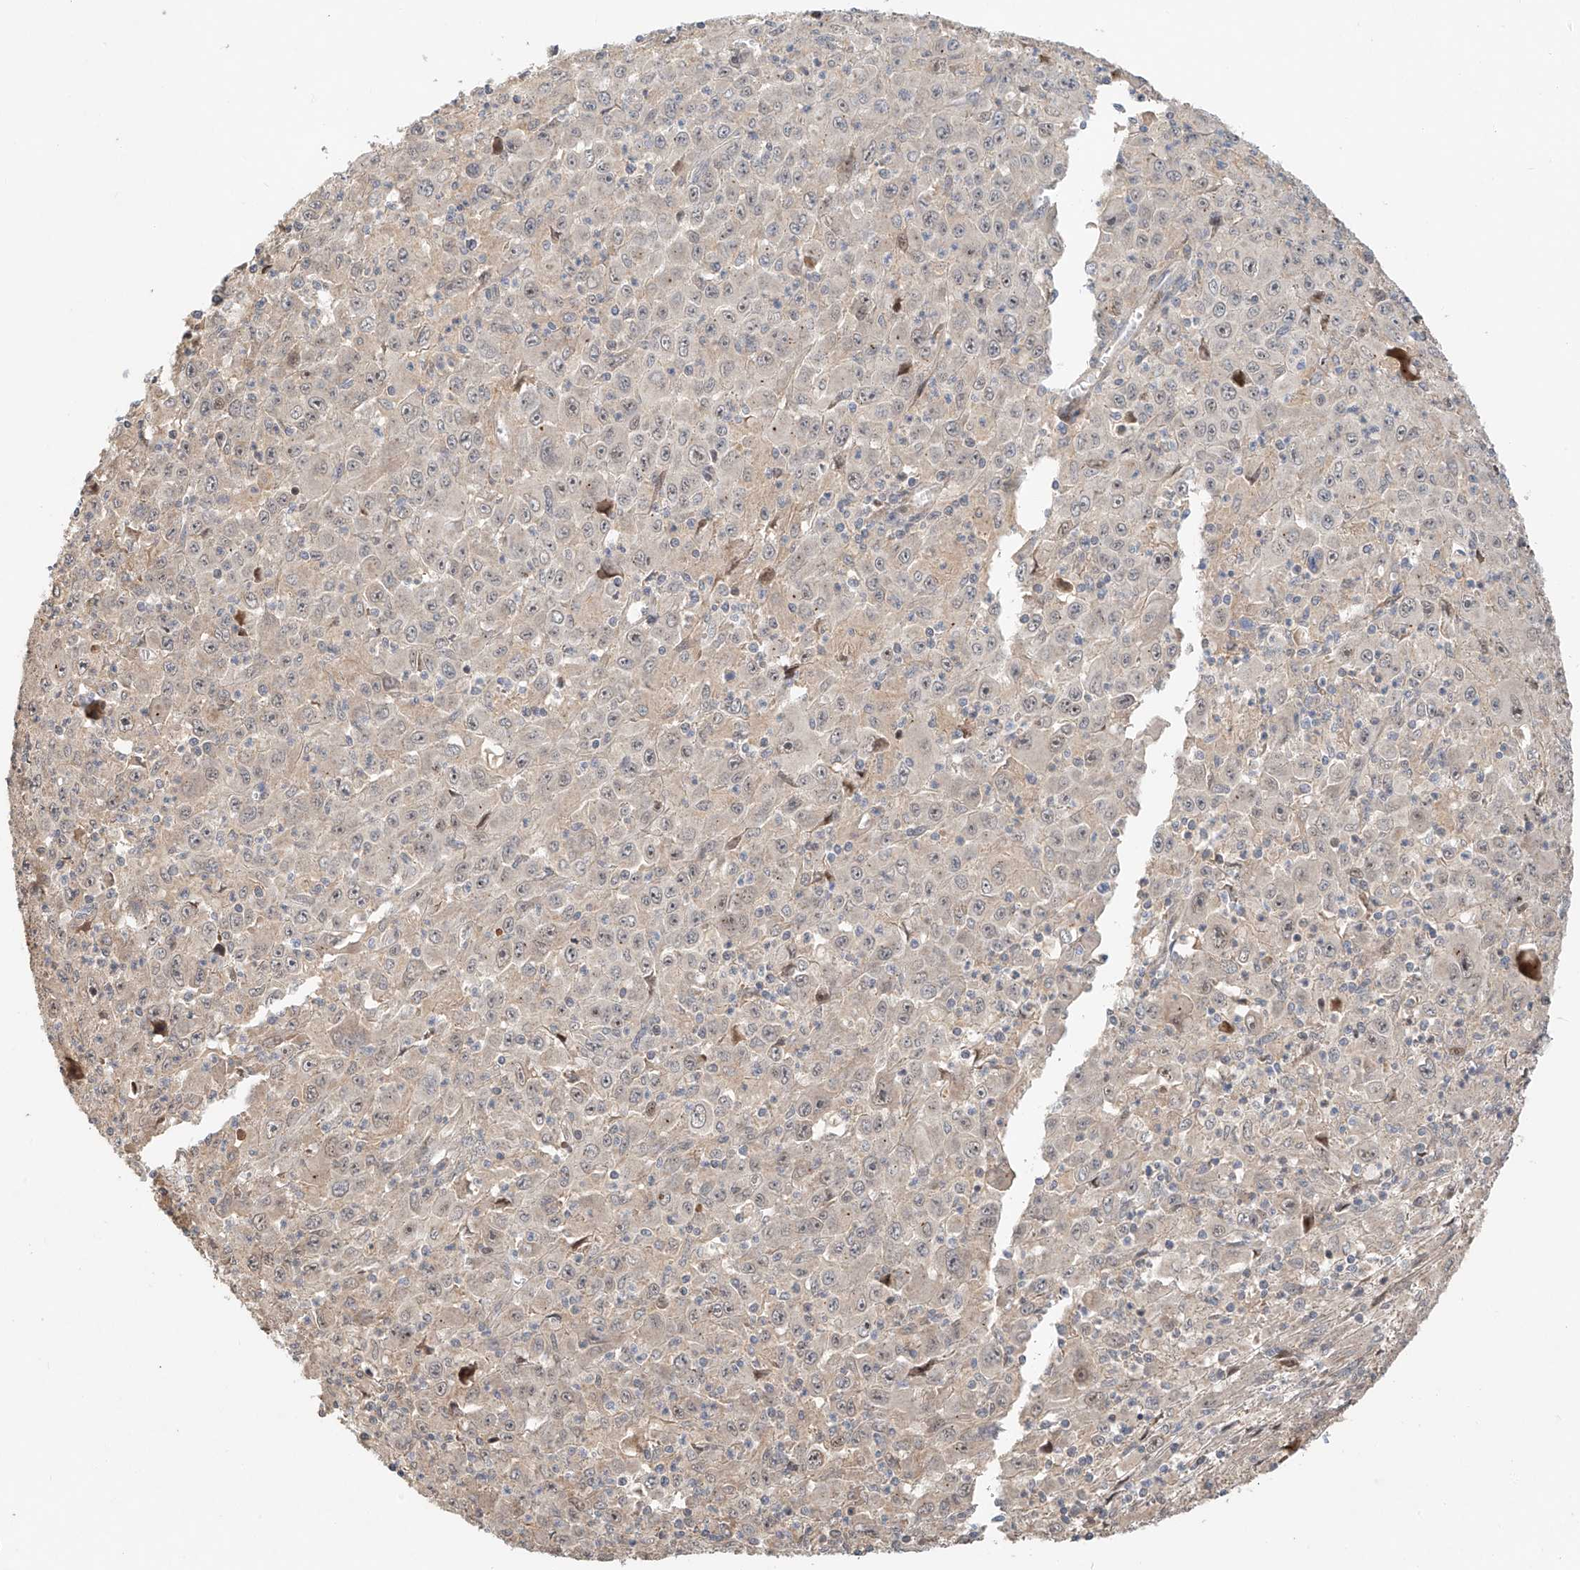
{"staining": {"intensity": "negative", "quantity": "none", "location": "none"}, "tissue": "melanoma", "cell_type": "Tumor cells", "image_type": "cancer", "snomed": [{"axis": "morphology", "description": "Malignant melanoma, Metastatic site"}, {"axis": "topography", "description": "Skin"}], "caption": "This is an IHC photomicrograph of malignant melanoma (metastatic site). There is no positivity in tumor cells.", "gene": "TMEM61", "patient": {"sex": "female", "age": 56}}